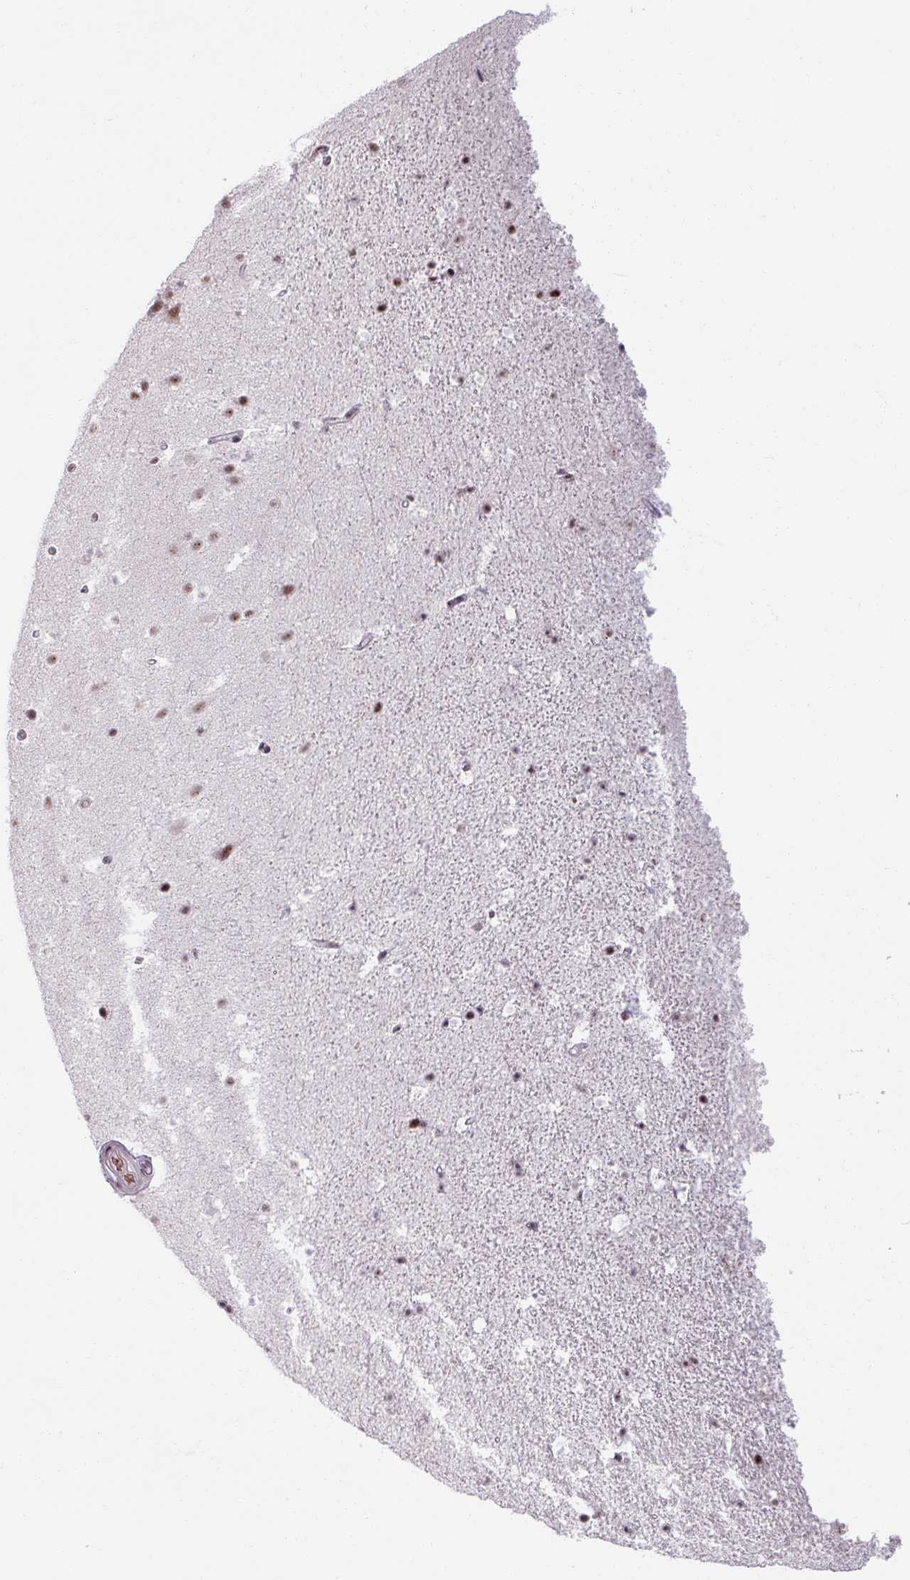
{"staining": {"intensity": "moderate", "quantity": "25%-75%", "location": "nuclear"}, "tissue": "hippocampus", "cell_type": "Glial cells", "image_type": "normal", "snomed": [{"axis": "morphology", "description": "Normal tissue, NOS"}, {"axis": "topography", "description": "Hippocampus"}], "caption": "Immunohistochemical staining of benign hippocampus shows 25%-75% levels of moderate nuclear protein staining in approximately 25%-75% of glial cells.", "gene": "NCOR1", "patient": {"sex": "male", "age": 37}}